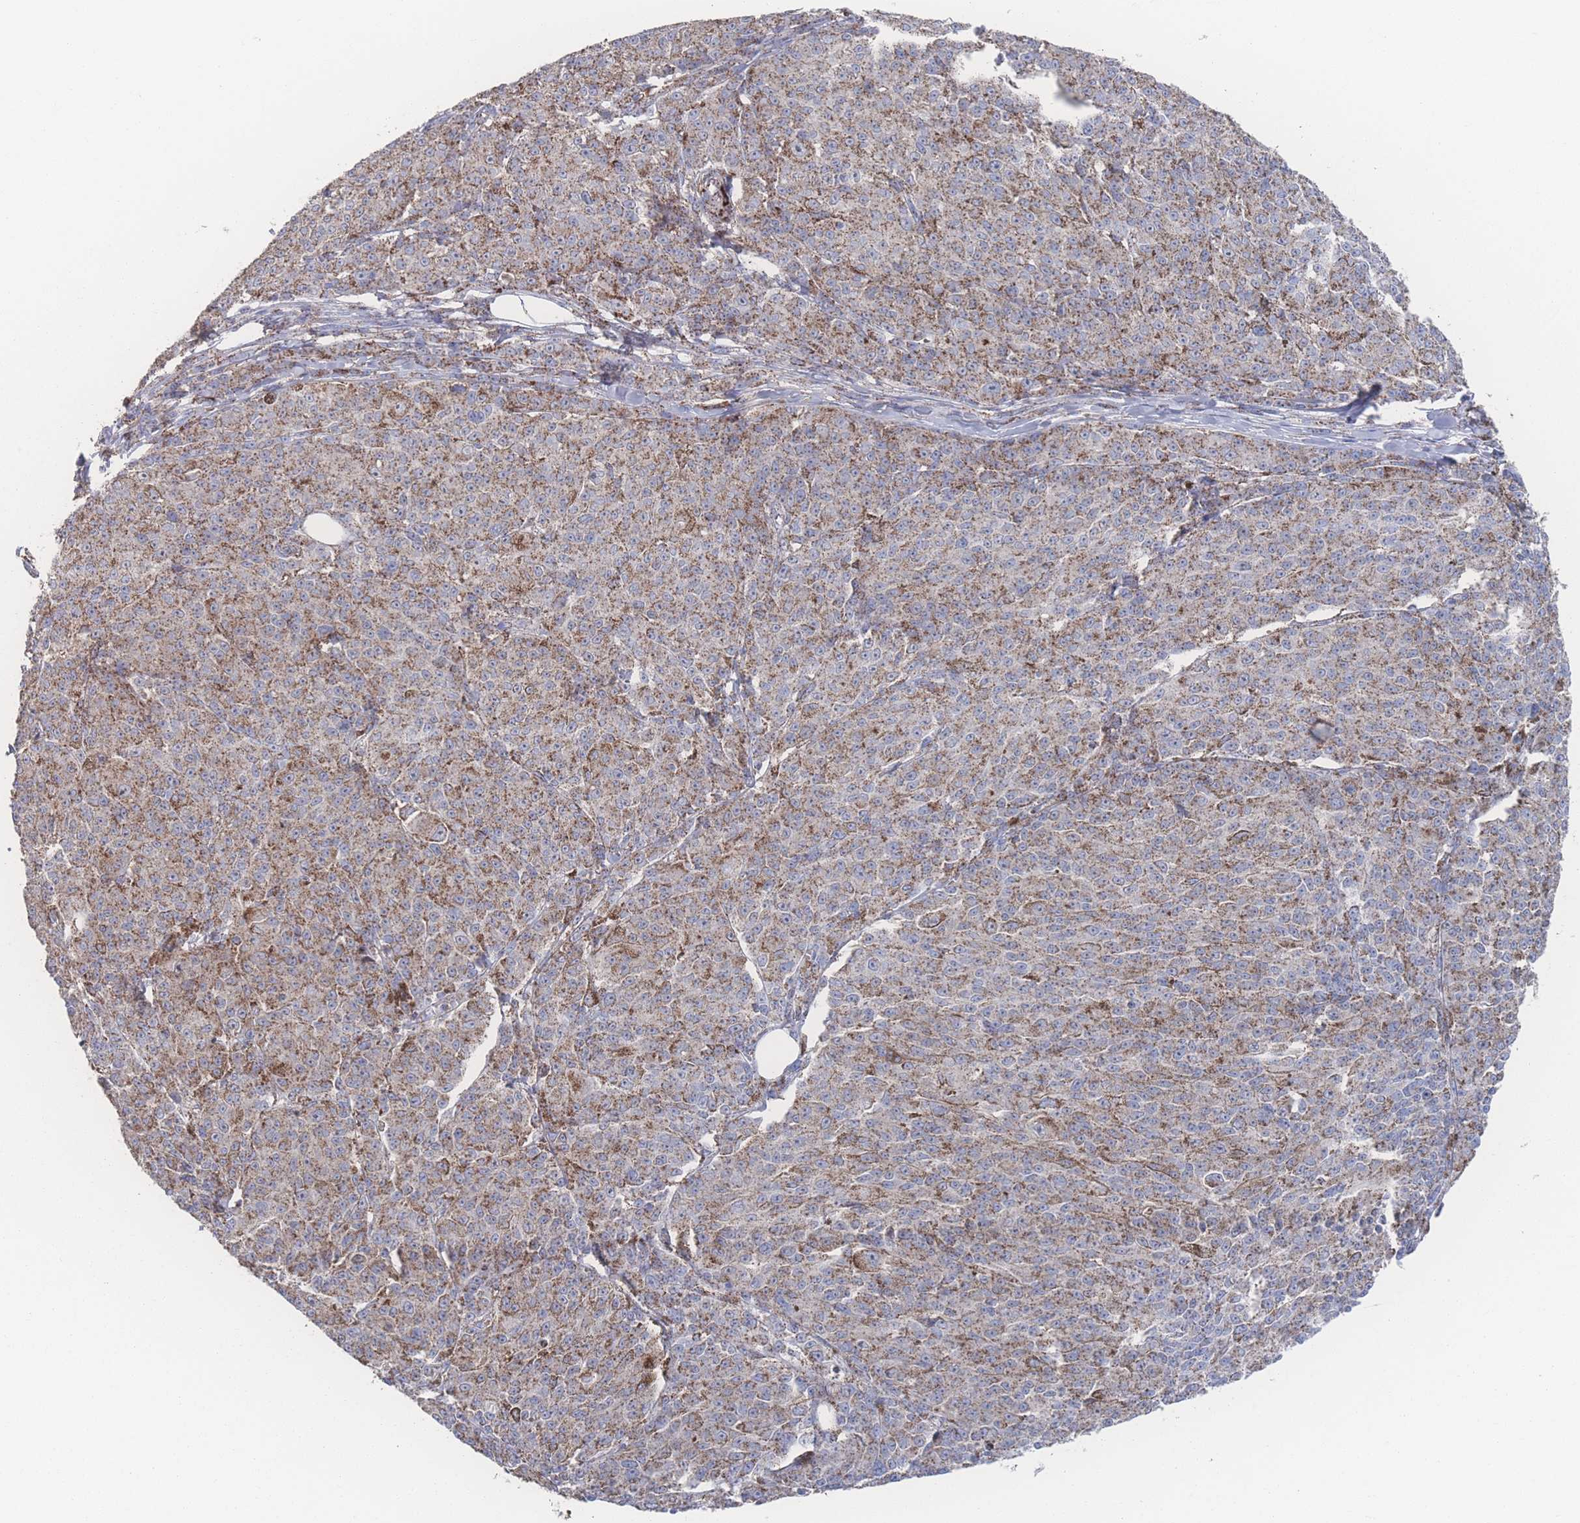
{"staining": {"intensity": "moderate", "quantity": ">75%", "location": "cytoplasmic/membranous"}, "tissue": "melanoma", "cell_type": "Tumor cells", "image_type": "cancer", "snomed": [{"axis": "morphology", "description": "Malignant melanoma, NOS"}, {"axis": "topography", "description": "Skin"}], "caption": "DAB (3,3'-diaminobenzidine) immunohistochemical staining of human malignant melanoma displays moderate cytoplasmic/membranous protein staining in about >75% of tumor cells.", "gene": "PEX14", "patient": {"sex": "female", "age": 52}}